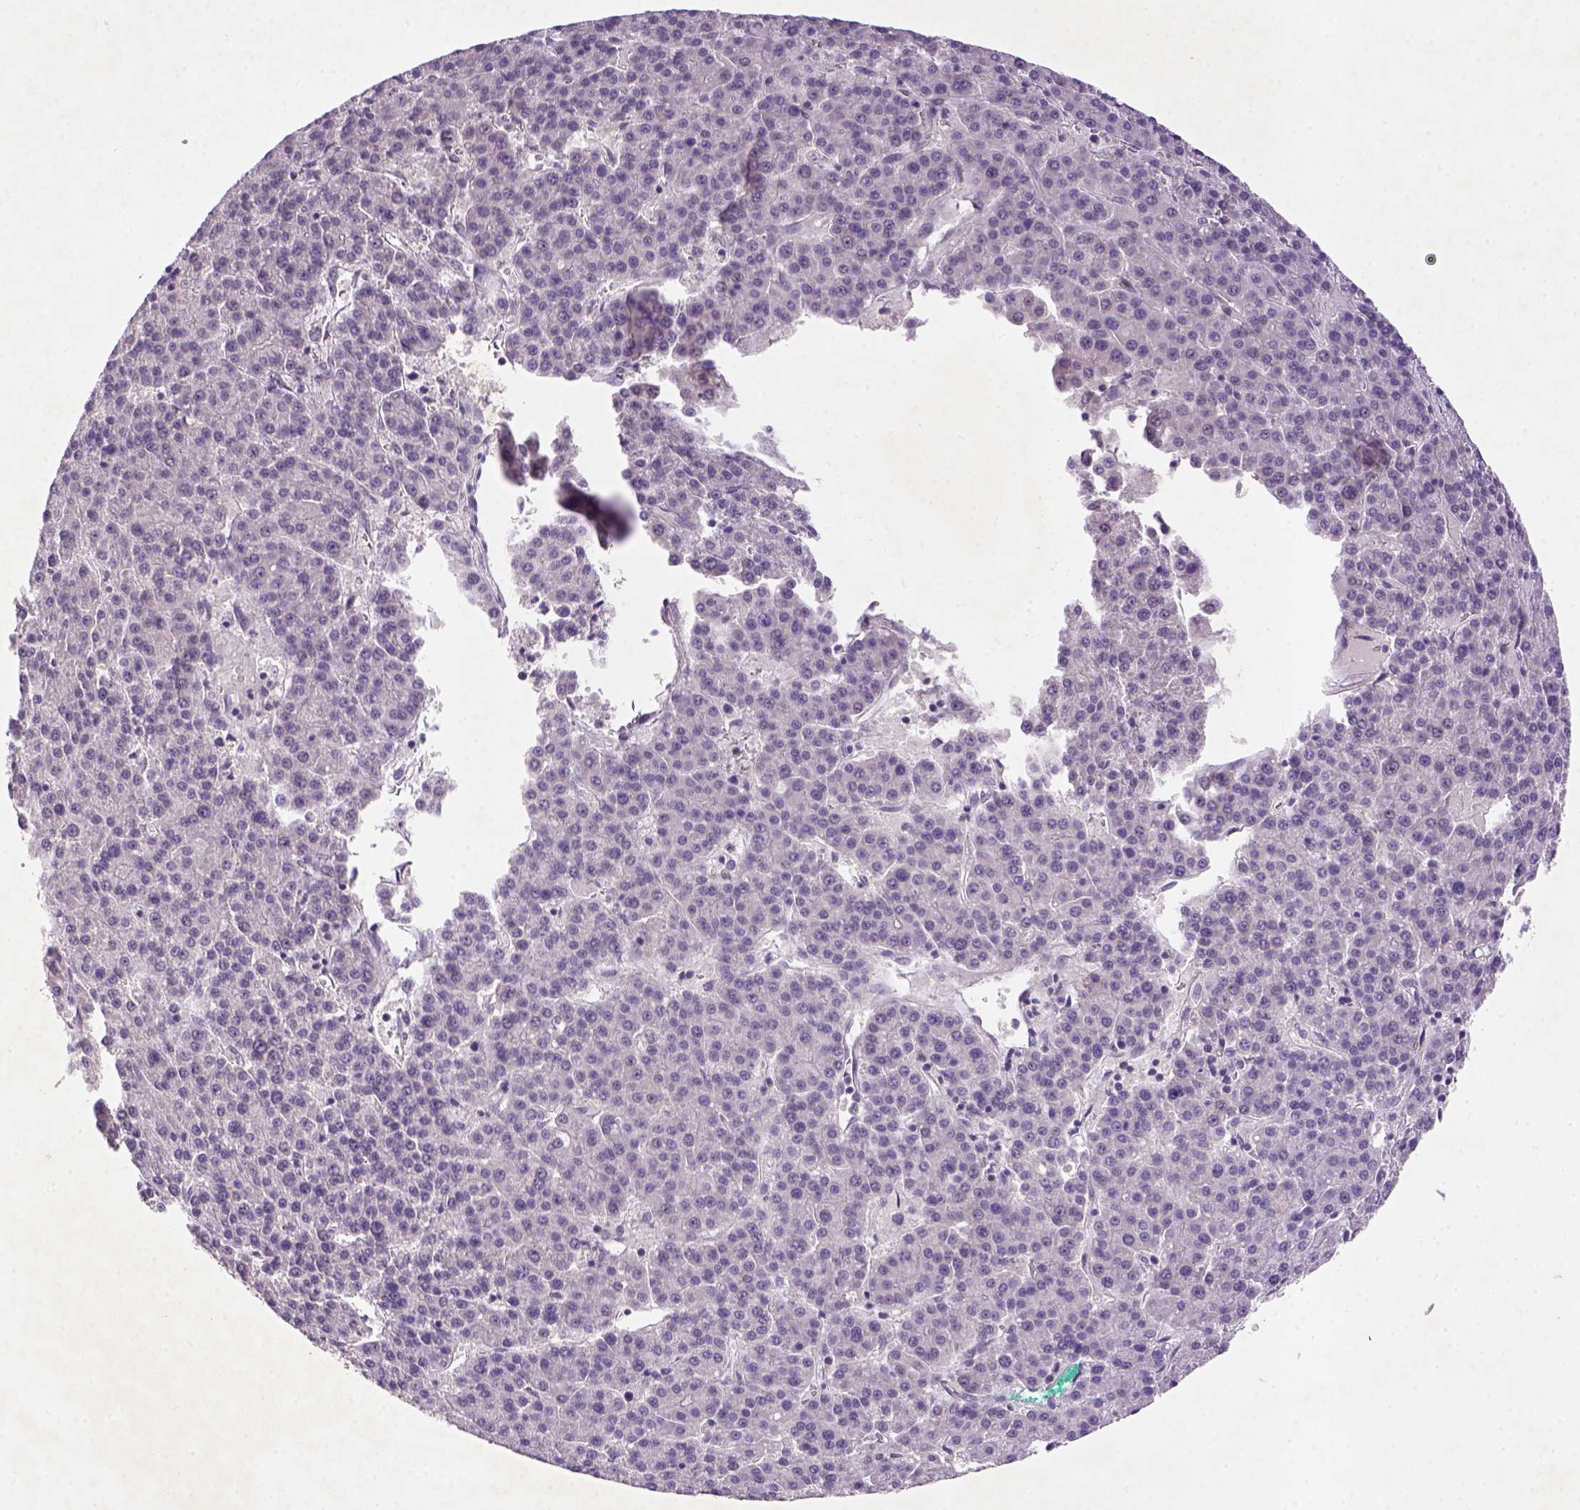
{"staining": {"intensity": "negative", "quantity": "none", "location": "none"}, "tissue": "liver cancer", "cell_type": "Tumor cells", "image_type": "cancer", "snomed": [{"axis": "morphology", "description": "Carcinoma, Hepatocellular, NOS"}, {"axis": "topography", "description": "Liver"}], "caption": "IHC histopathology image of neoplastic tissue: liver hepatocellular carcinoma stained with DAB (3,3'-diaminobenzidine) reveals no significant protein staining in tumor cells.", "gene": "NLGN2", "patient": {"sex": "female", "age": 58}}